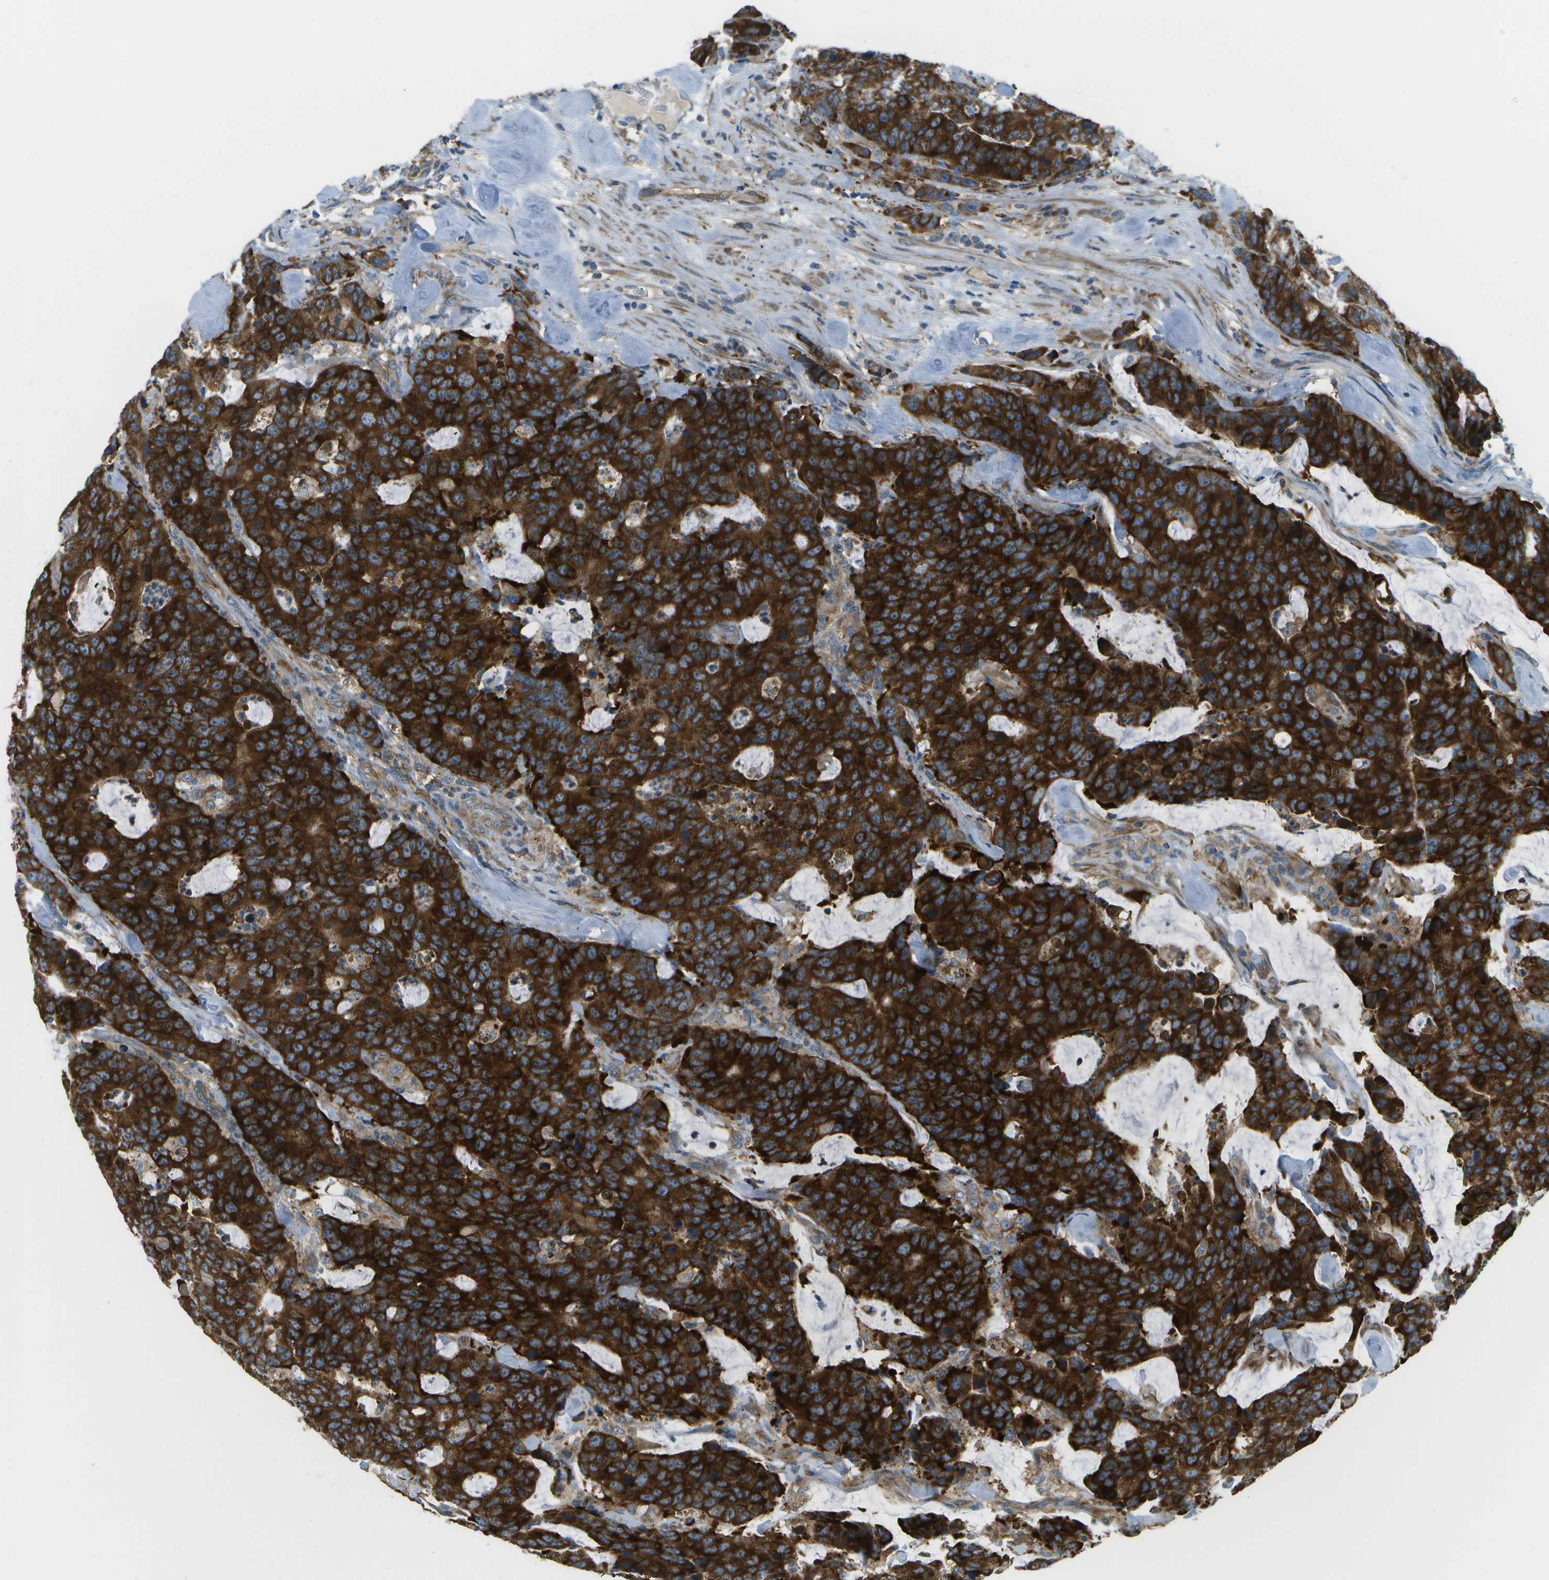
{"staining": {"intensity": "strong", "quantity": ">75%", "location": "cytoplasmic/membranous"}, "tissue": "colorectal cancer", "cell_type": "Tumor cells", "image_type": "cancer", "snomed": [{"axis": "morphology", "description": "Adenocarcinoma, NOS"}, {"axis": "topography", "description": "Colon"}], "caption": "Immunohistochemistry (IHC) of human colorectal cancer reveals high levels of strong cytoplasmic/membranous positivity in approximately >75% of tumor cells.", "gene": "WNK2", "patient": {"sex": "female", "age": 86}}